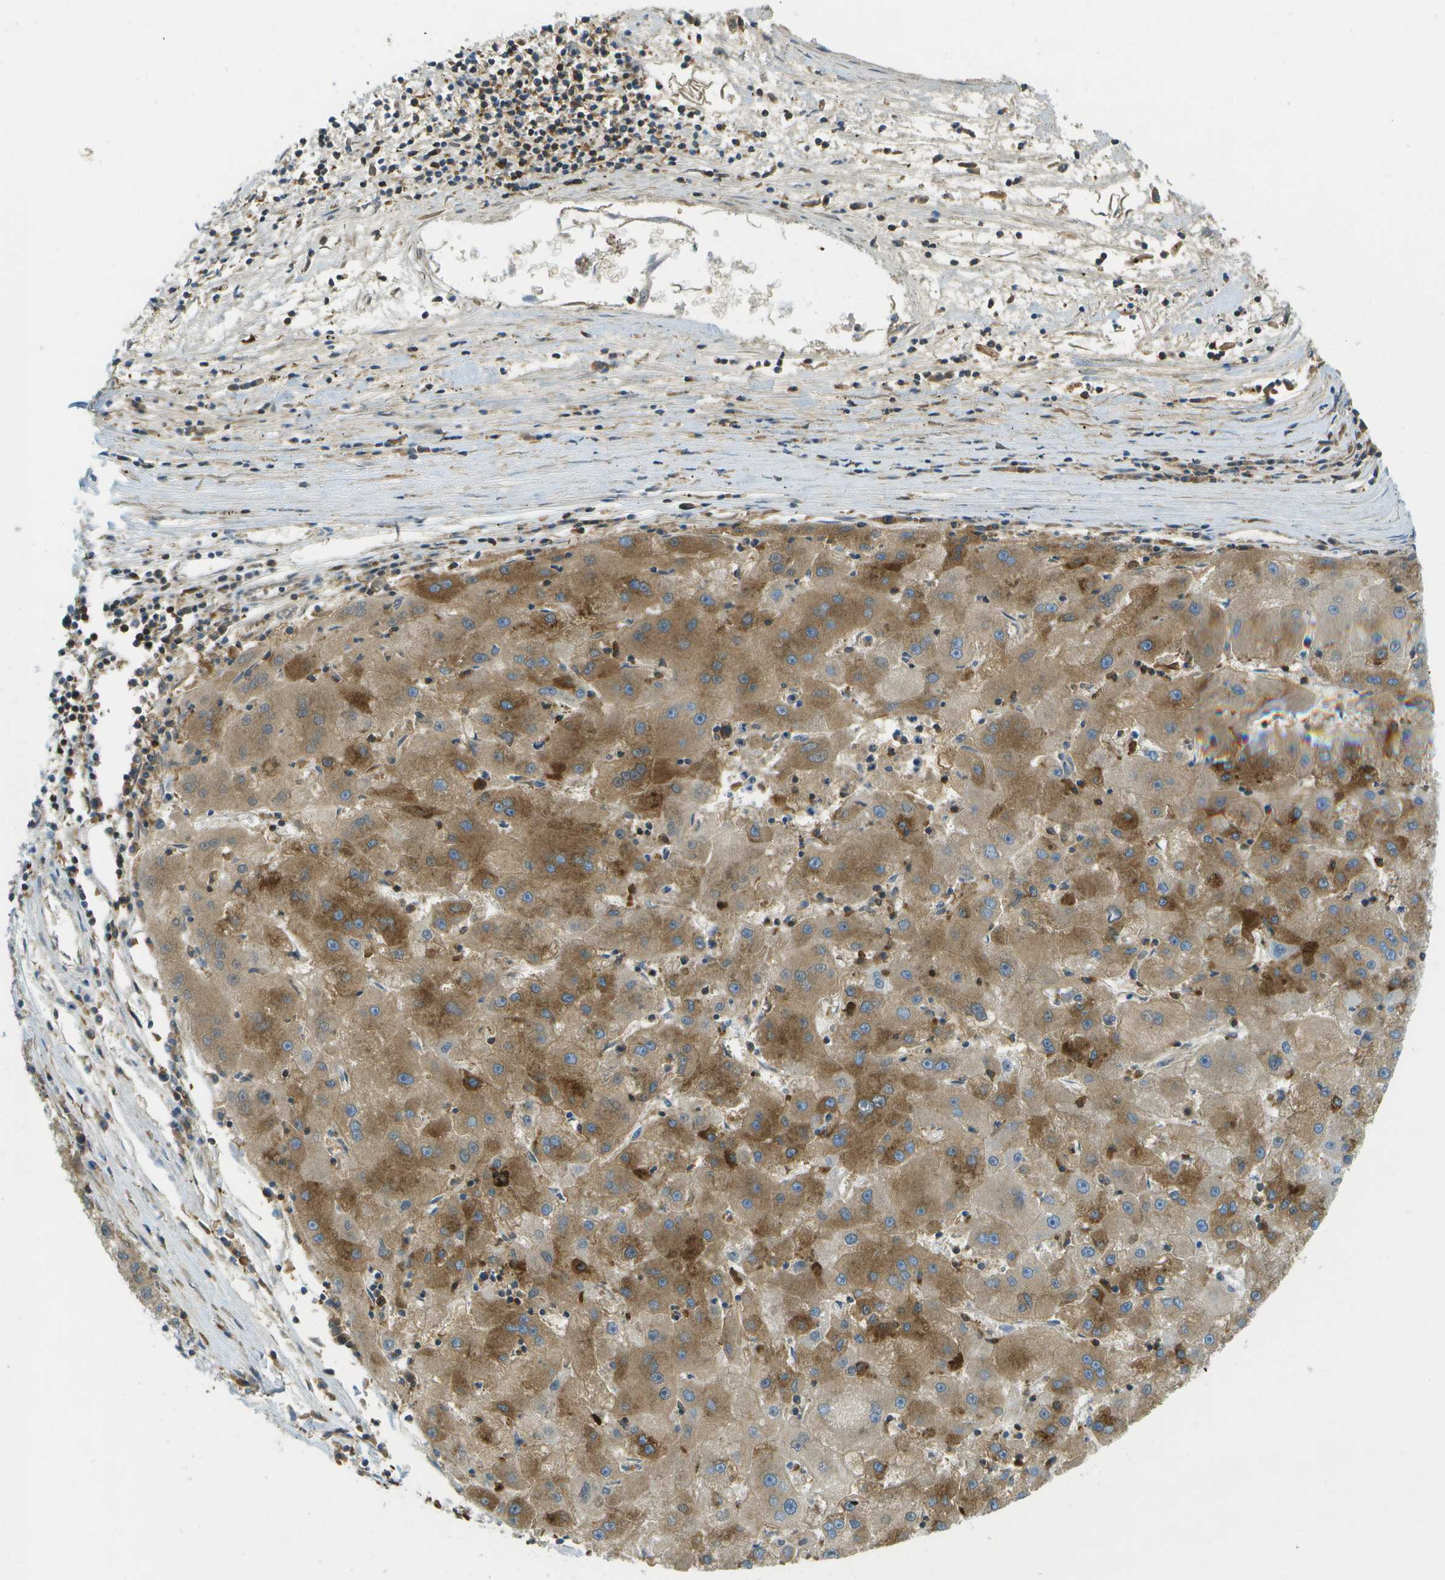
{"staining": {"intensity": "strong", "quantity": "25%-75%", "location": "cytoplasmic/membranous"}, "tissue": "liver cancer", "cell_type": "Tumor cells", "image_type": "cancer", "snomed": [{"axis": "morphology", "description": "Carcinoma, Hepatocellular, NOS"}, {"axis": "topography", "description": "Liver"}], "caption": "Immunohistochemistry of human liver cancer (hepatocellular carcinoma) displays high levels of strong cytoplasmic/membranous expression in about 25%-75% of tumor cells.", "gene": "TMTC1", "patient": {"sex": "male", "age": 72}}